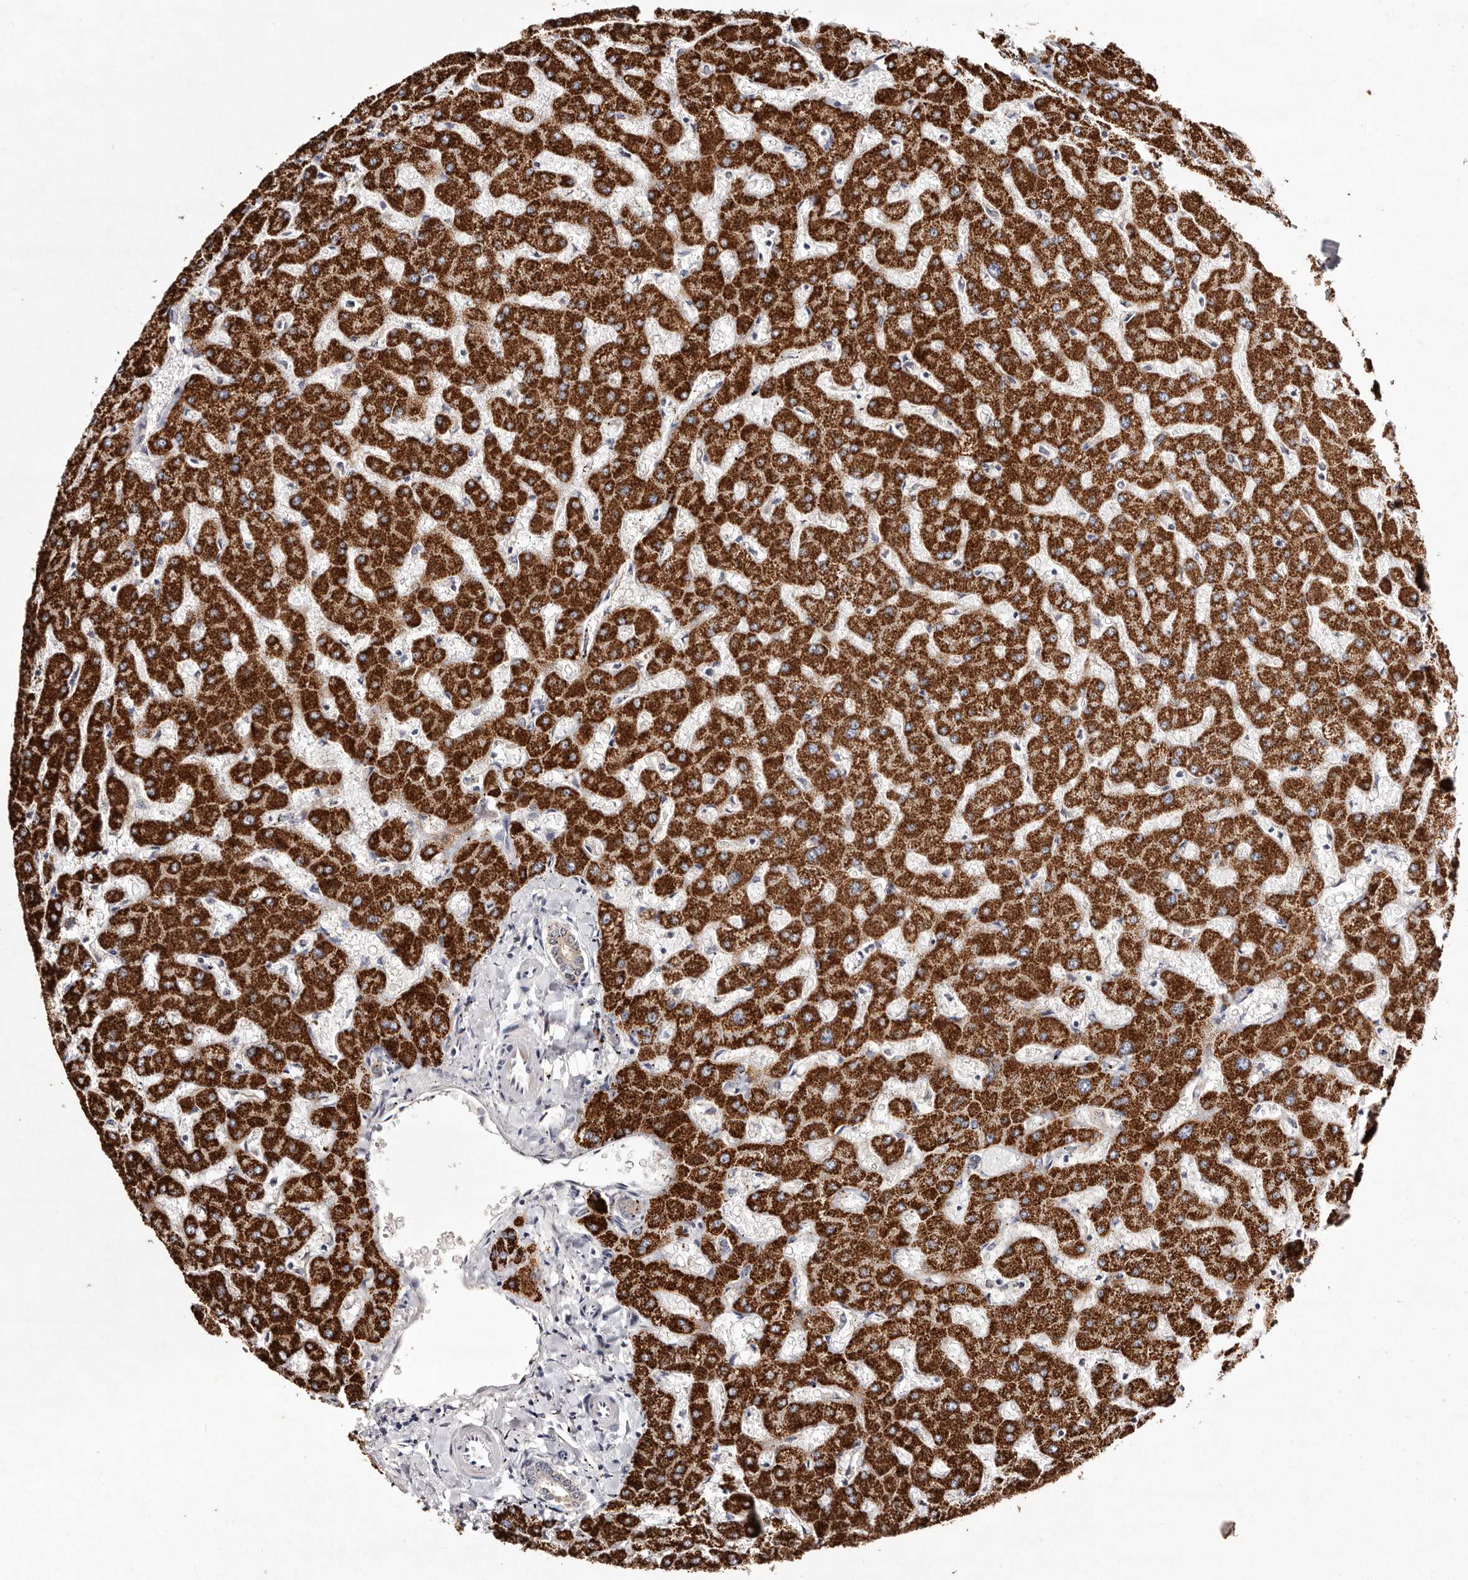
{"staining": {"intensity": "weak", "quantity": "<25%", "location": "cytoplasmic/membranous"}, "tissue": "liver", "cell_type": "Cholangiocytes", "image_type": "normal", "snomed": [{"axis": "morphology", "description": "Normal tissue, NOS"}, {"axis": "topography", "description": "Liver"}], "caption": "This is an IHC histopathology image of unremarkable liver. There is no staining in cholangiocytes.", "gene": "TSC2", "patient": {"sex": "female", "age": 63}}